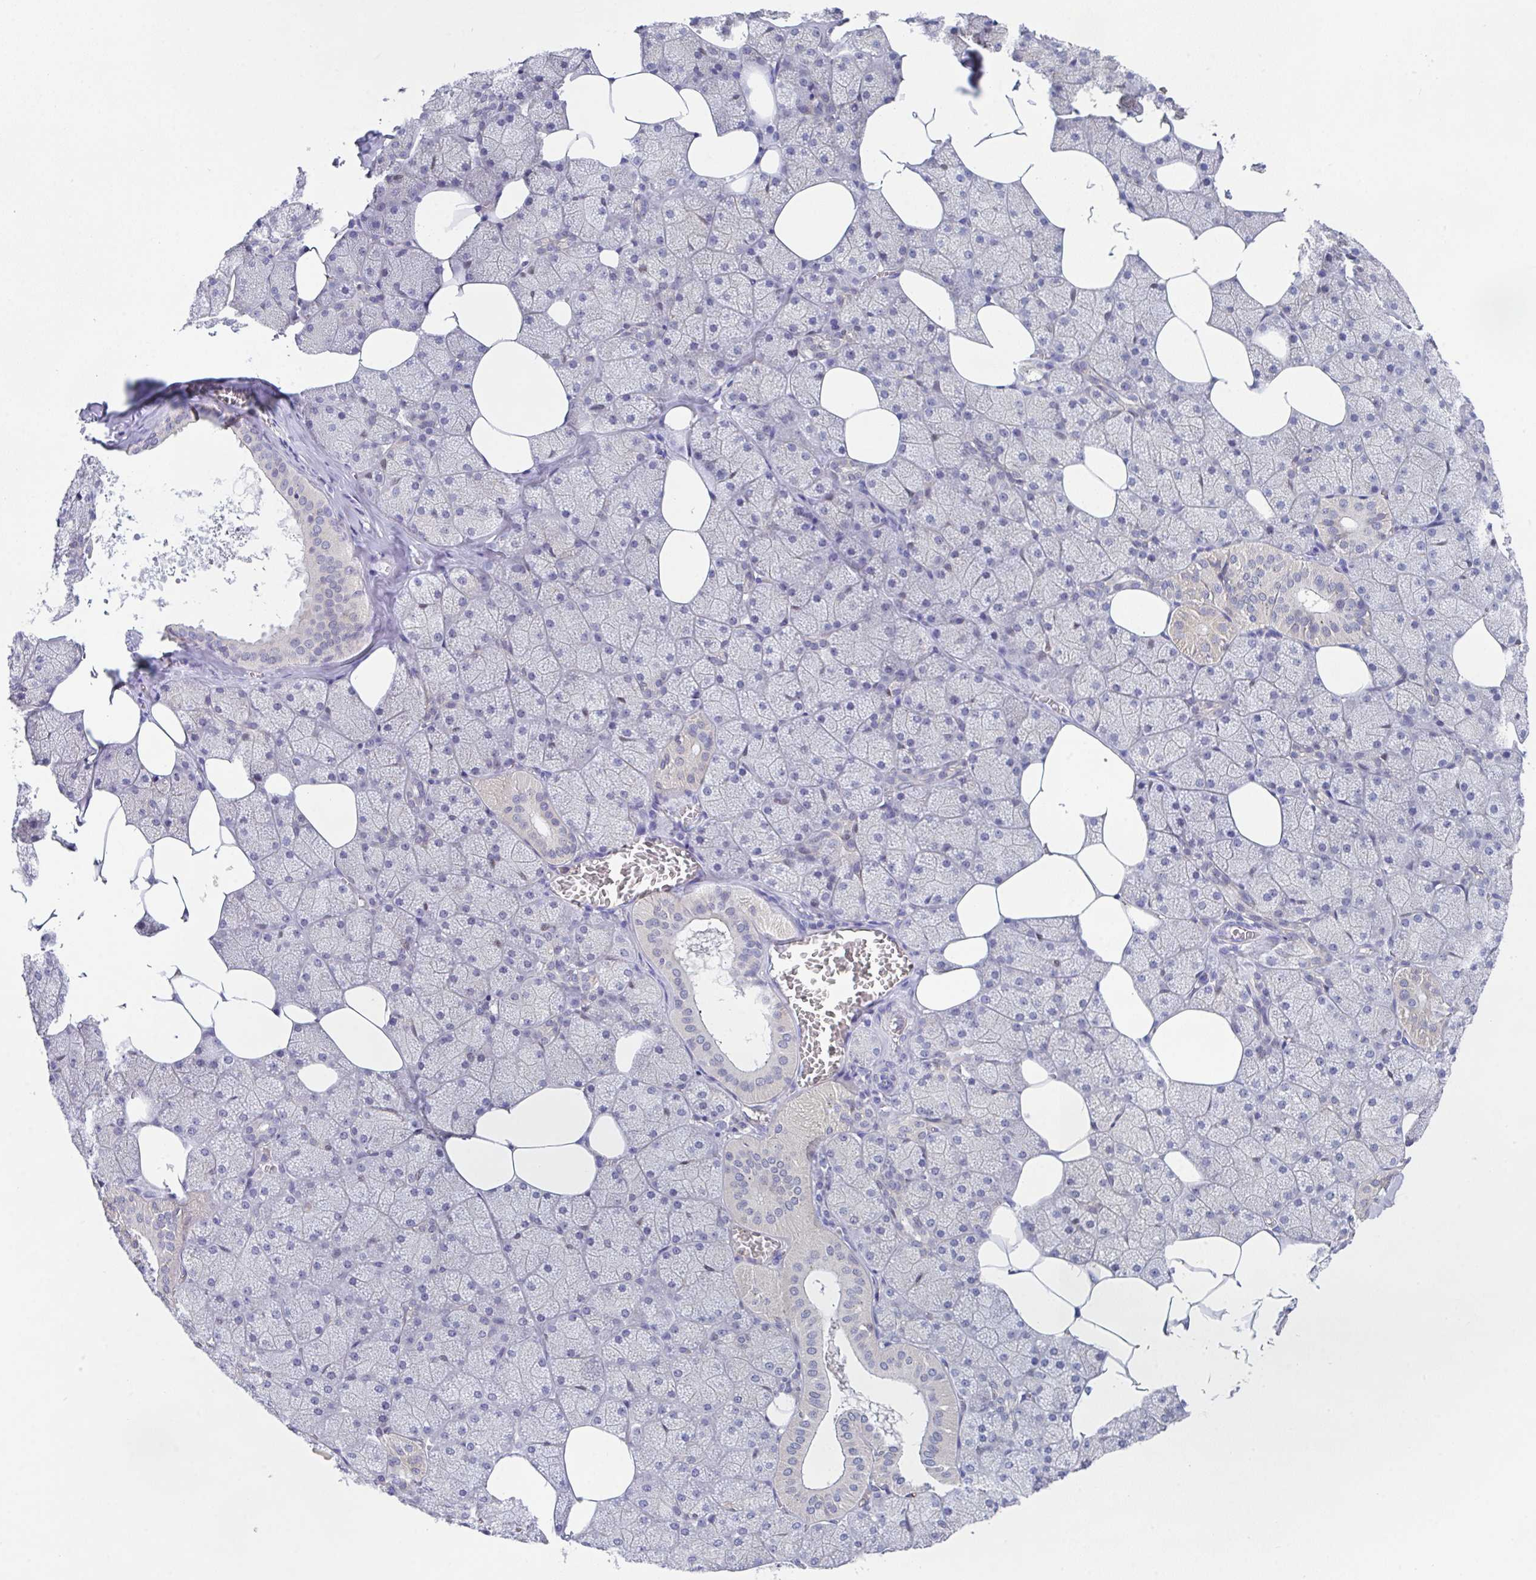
{"staining": {"intensity": "moderate", "quantity": "<25%", "location": "nuclear"}, "tissue": "salivary gland", "cell_type": "Glandular cells", "image_type": "normal", "snomed": [{"axis": "morphology", "description": "Normal tissue, NOS"}, {"axis": "topography", "description": "Salivary gland"}, {"axis": "topography", "description": "Peripheral nerve tissue"}], "caption": "Moderate nuclear protein expression is appreciated in about <25% of glandular cells in salivary gland. (DAB IHC, brown staining for protein, blue staining for nuclei).", "gene": "TFAP2C", "patient": {"sex": "male", "age": 38}}